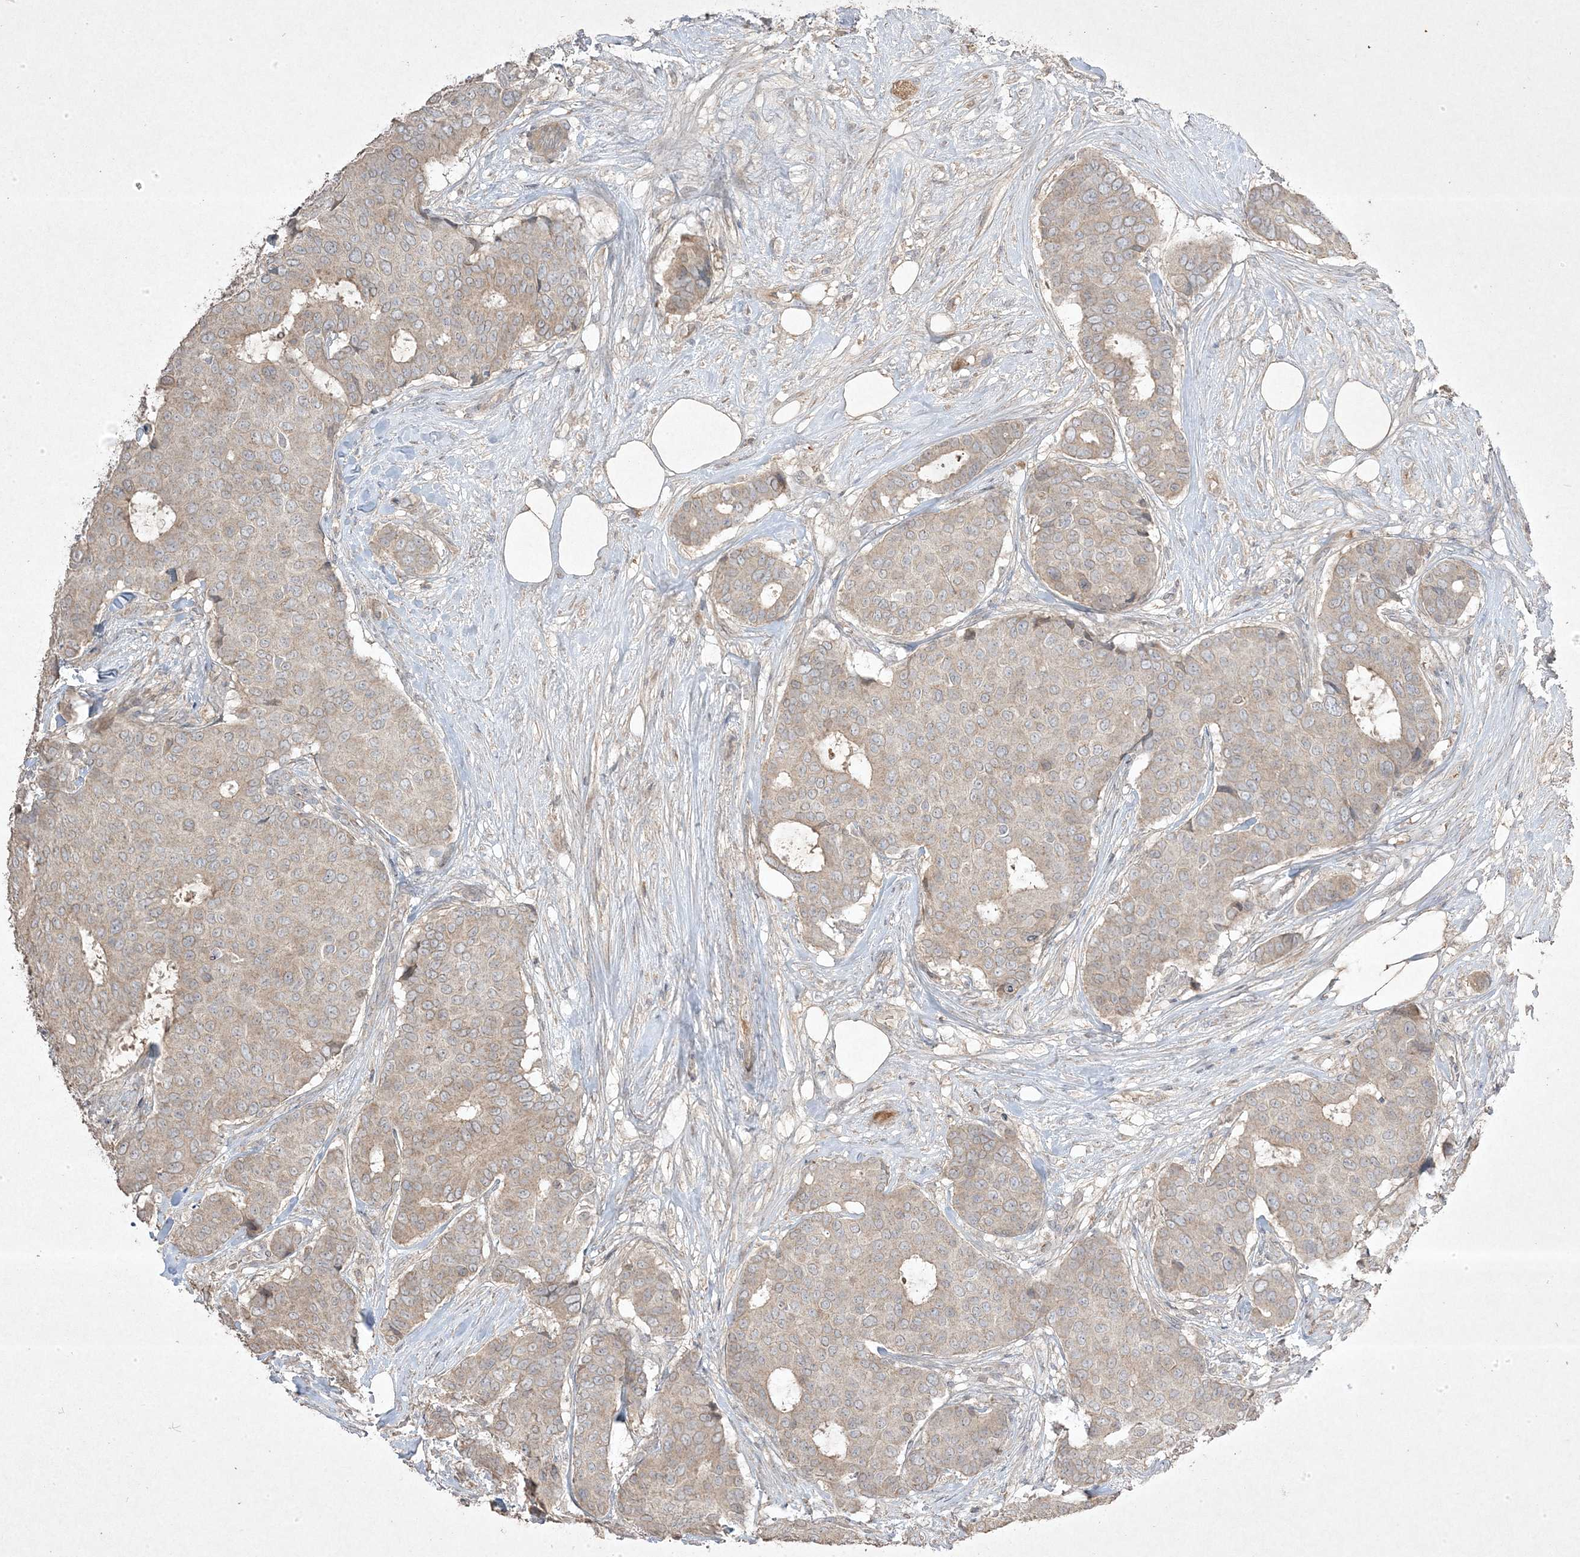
{"staining": {"intensity": "weak", "quantity": "<25%", "location": "cytoplasmic/membranous"}, "tissue": "breast cancer", "cell_type": "Tumor cells", "image_type": "cancer", "snomed": [{"axis": "morphology", "description": "Duct carcinoma"}, {"axis": "topography", "description": "Breast"}], "caption": "Immunohistochemistry (IHC) micrograph of breast cancer stained for a protein (brown), which shows no staining in tumor cells. (Stains: DAB immunohistochemistry (IHC) with hematoxylin counter stain, Microscopy: brightfield microscopy at high magnification).", "gene": "RGL4", "patient": {"sex": "female", "age": 75}}